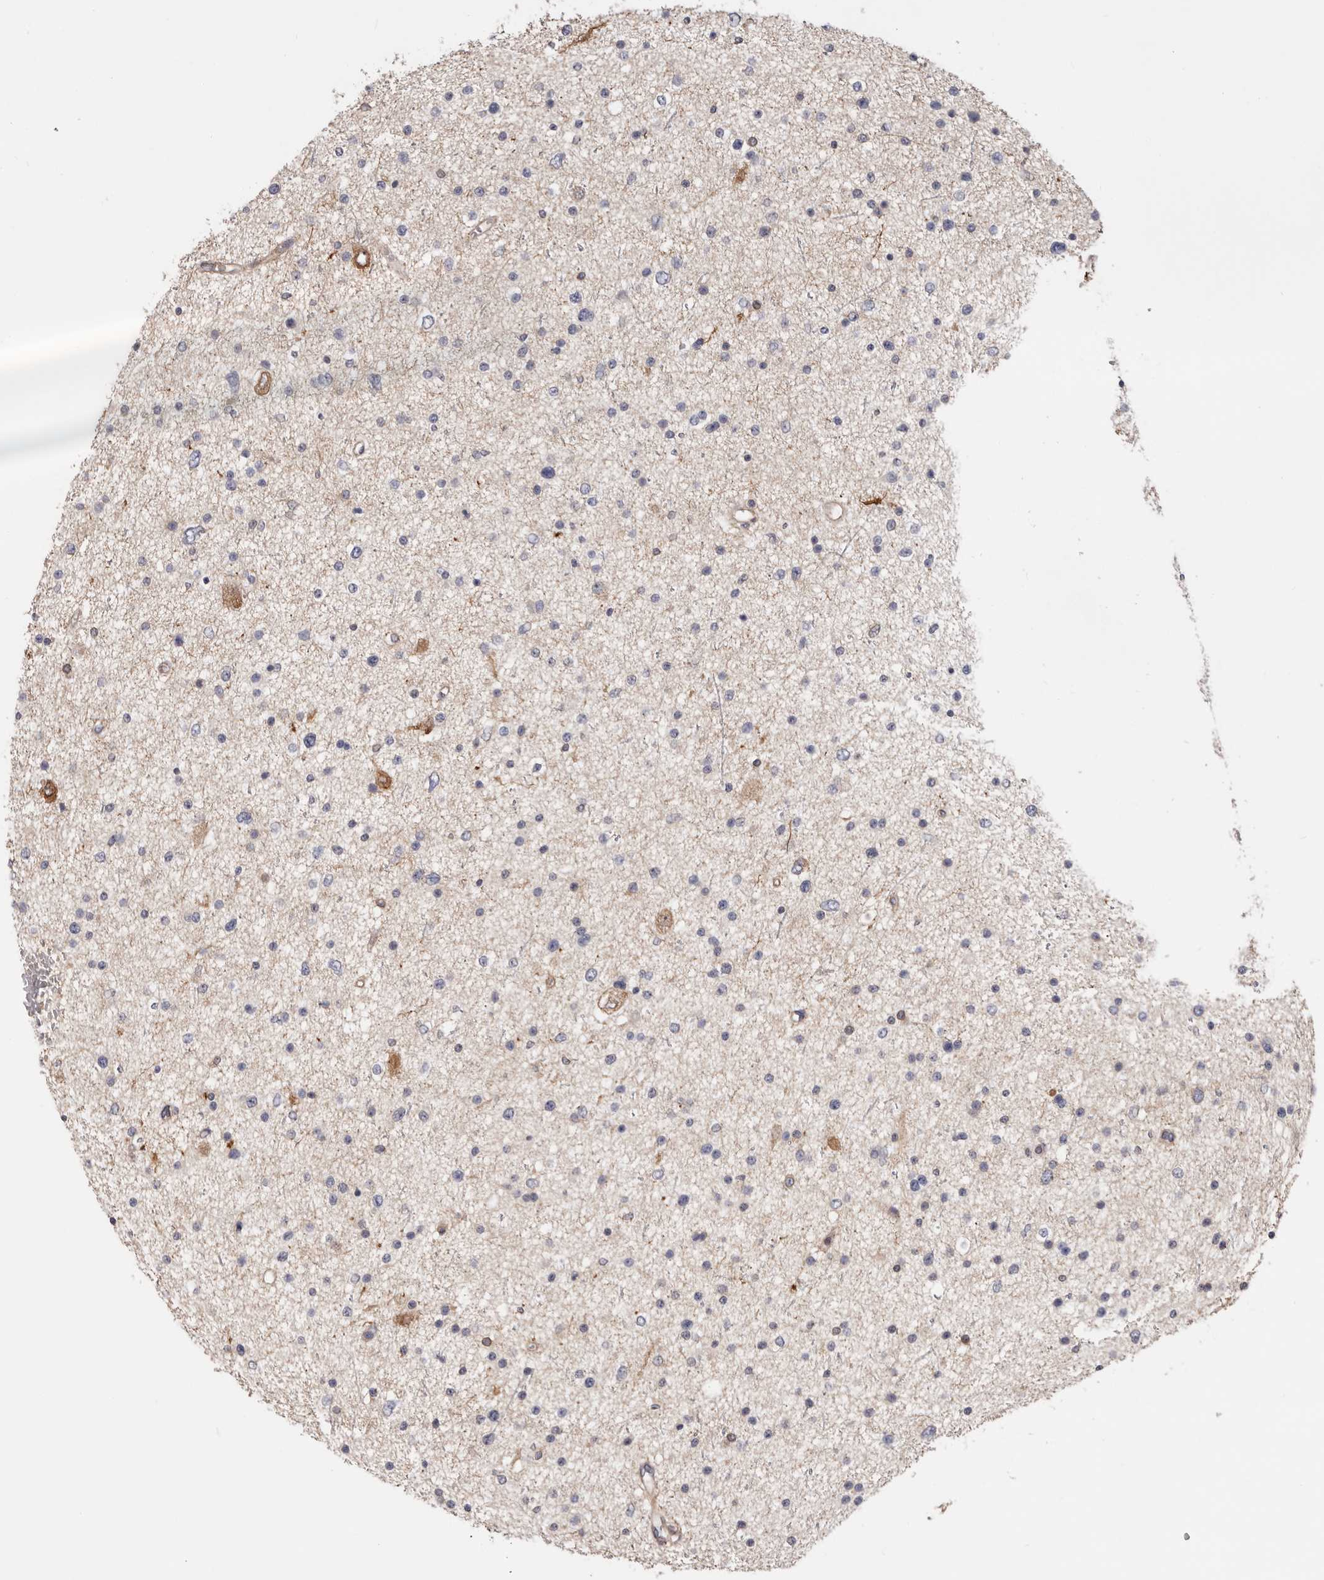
{"staining": {"intensity": "negative", "quantity": "none", "location": "none"}, "tissue": "glioma", "cell_type": "Tumor cells", "image_type": "cancer", "snomed": [{"axis": "morphology", "description": "Glioma, malignant, Low grade"}, {"axis": "topography", "description": "Brain"}], "caption": "An immunohistochemistry image of glioma is shown. There is no staining in tumor cells of glioma. The staining is performed using DAB brown chromogen with nuclei counter-stained in using hematoxylin.", "gene": "TMUB1", "patient": {"sex": "female", "age": 37}}